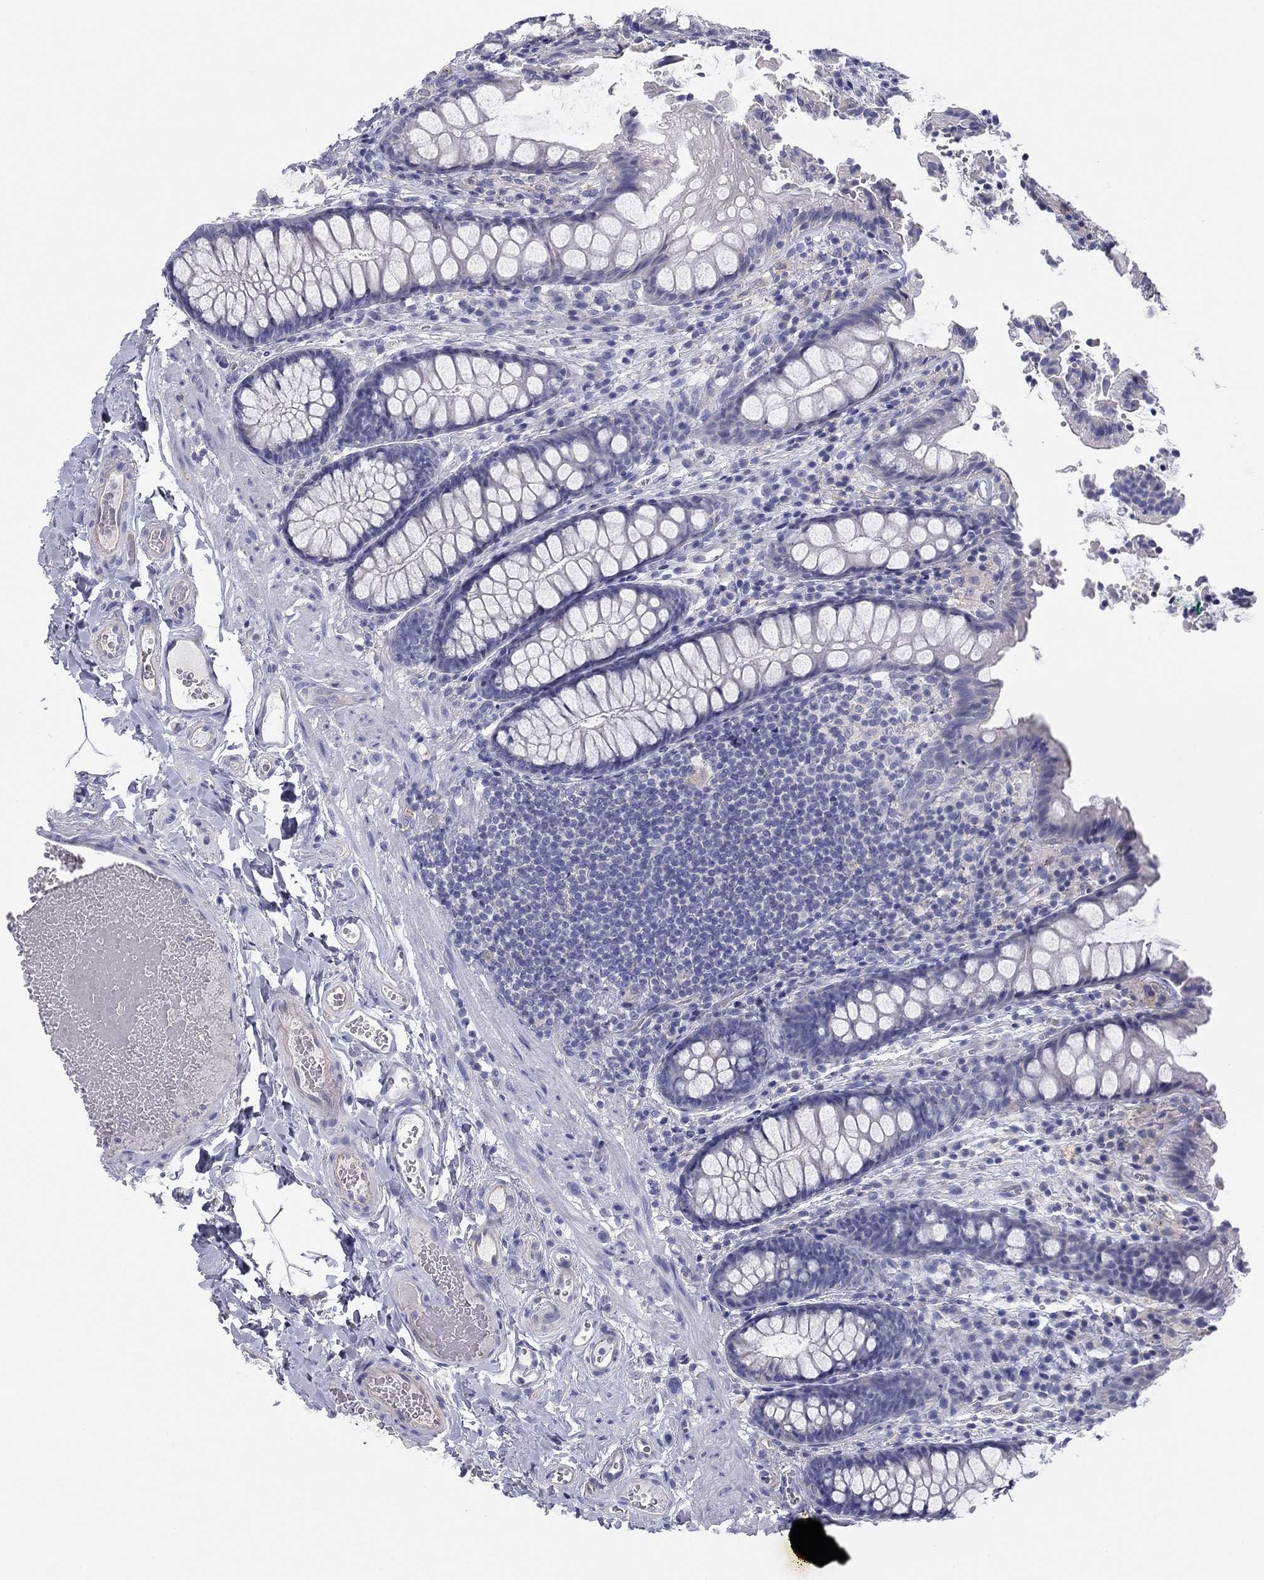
{"staining": {"intensity": "negative", "quantity": "none", "location": "none"}, "tissue": "colon", "cell_type": "Endothelial cells", "image_type": "normal", "snomed": [{"axis": "morphology", "description": "Normal tissue, NOS"}, {"axis": "topography", "description": "Colon"}], "caption": "This is a photomicrograph of IHC staining of normal colon, which shows no positivity in endothelial cells.", "gene": "SEPTIN3", "patient": {"sex": "female", "age": 86}}